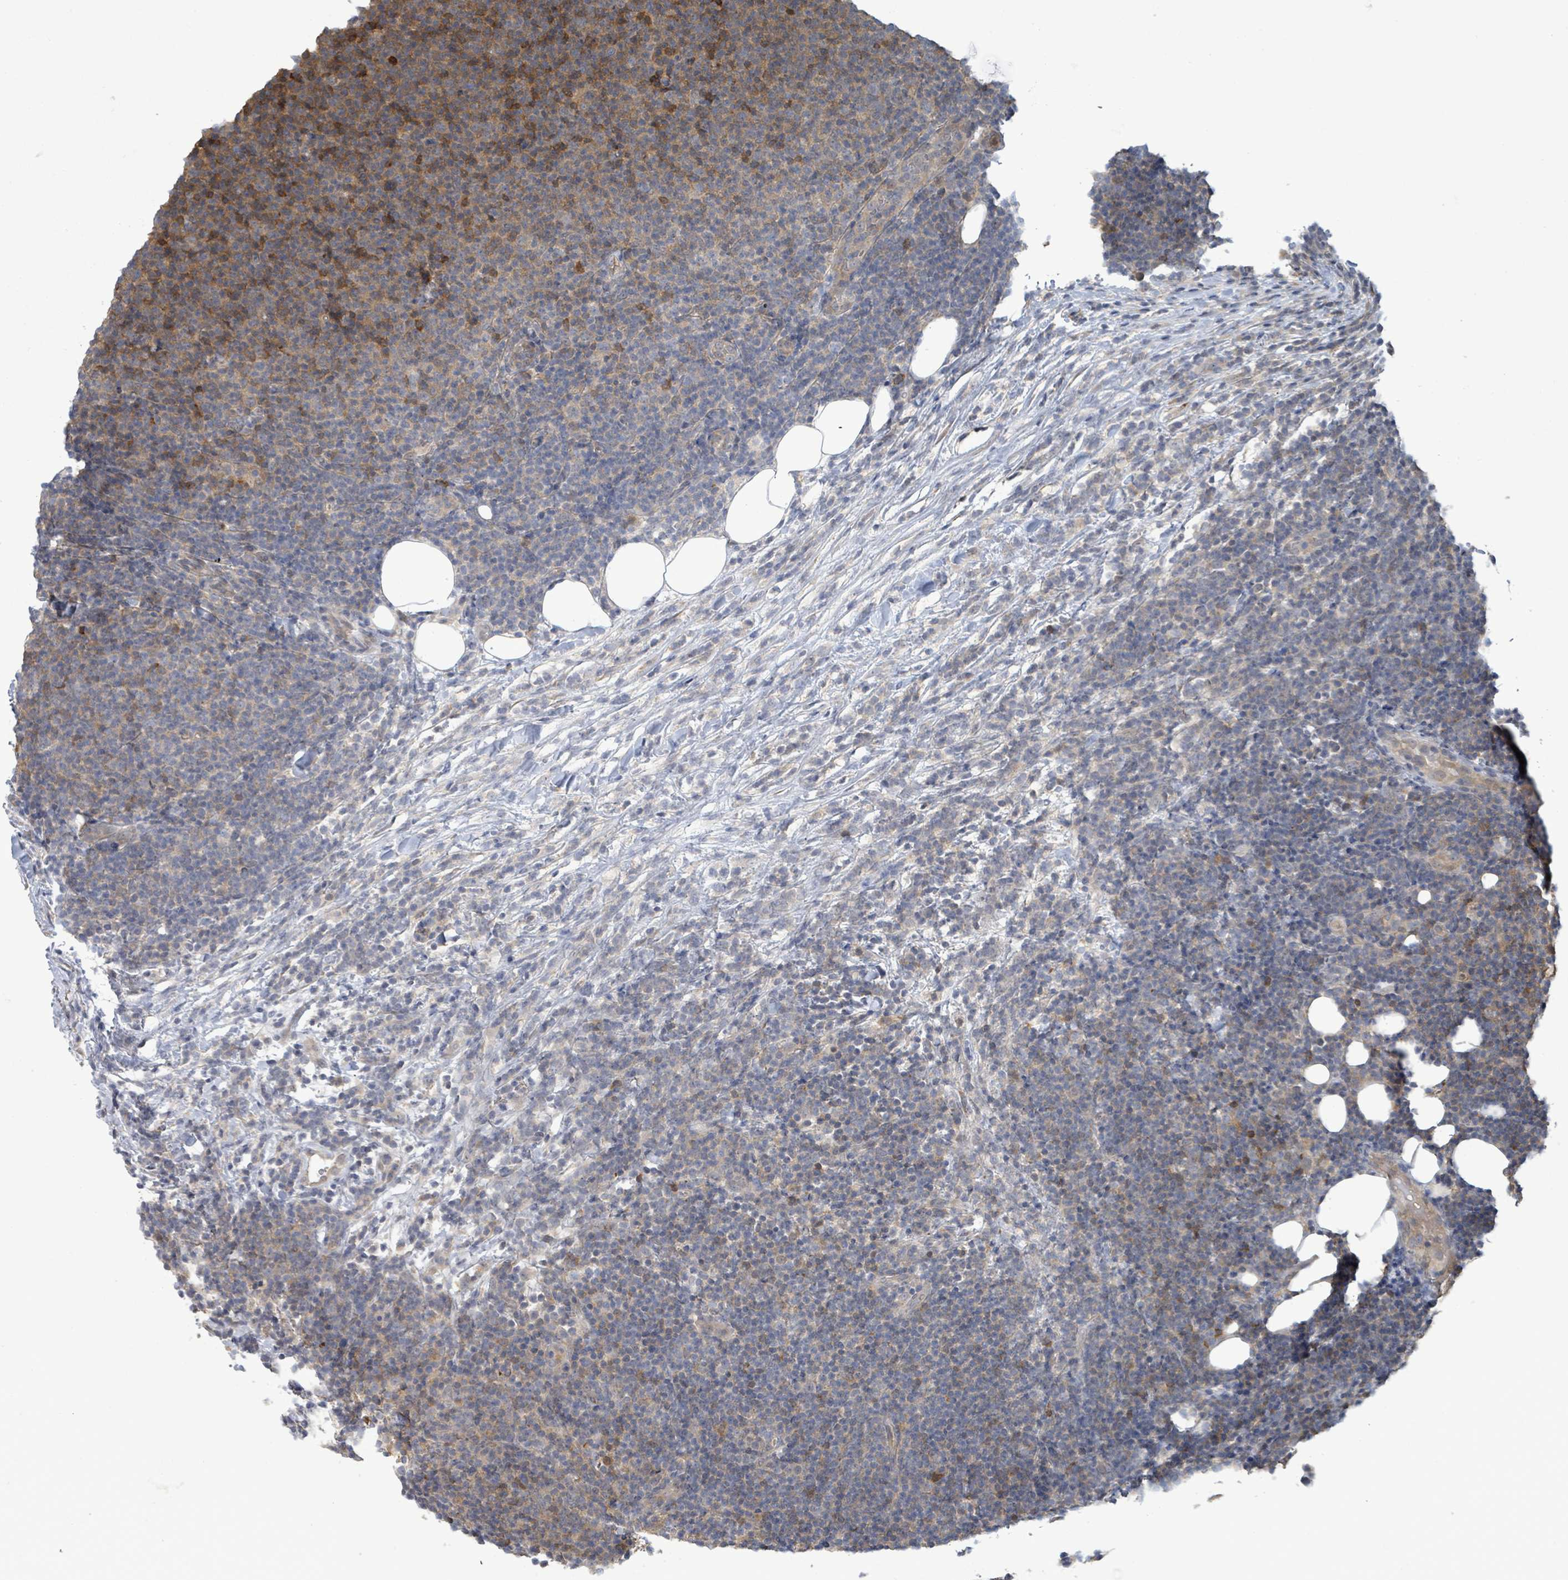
{"staining": {"intensity": "moderate", "quantity": "<25%", "location": "cytoplasmic/membranous"}, "tissue": "lymphoma", "cell_type": "Tumor cells", "image_type": "cancer", "snomed": [{"axis": "morphology", "description": "Malignant lymphoma, non-Hodgkin's type, Low grade"}, {"axis": "topography", "description": "Lymph node"}], "caption": "Moderate cytoplasmic/membranous staining for a protein is identified in about <25% of tumor cells of low-grade malignant lymphoma, non-Hodgkin's type using immunohistochemistry (IHC).", "gene": "PGAM1", "patient": {"sex": "male", "age": 66}}